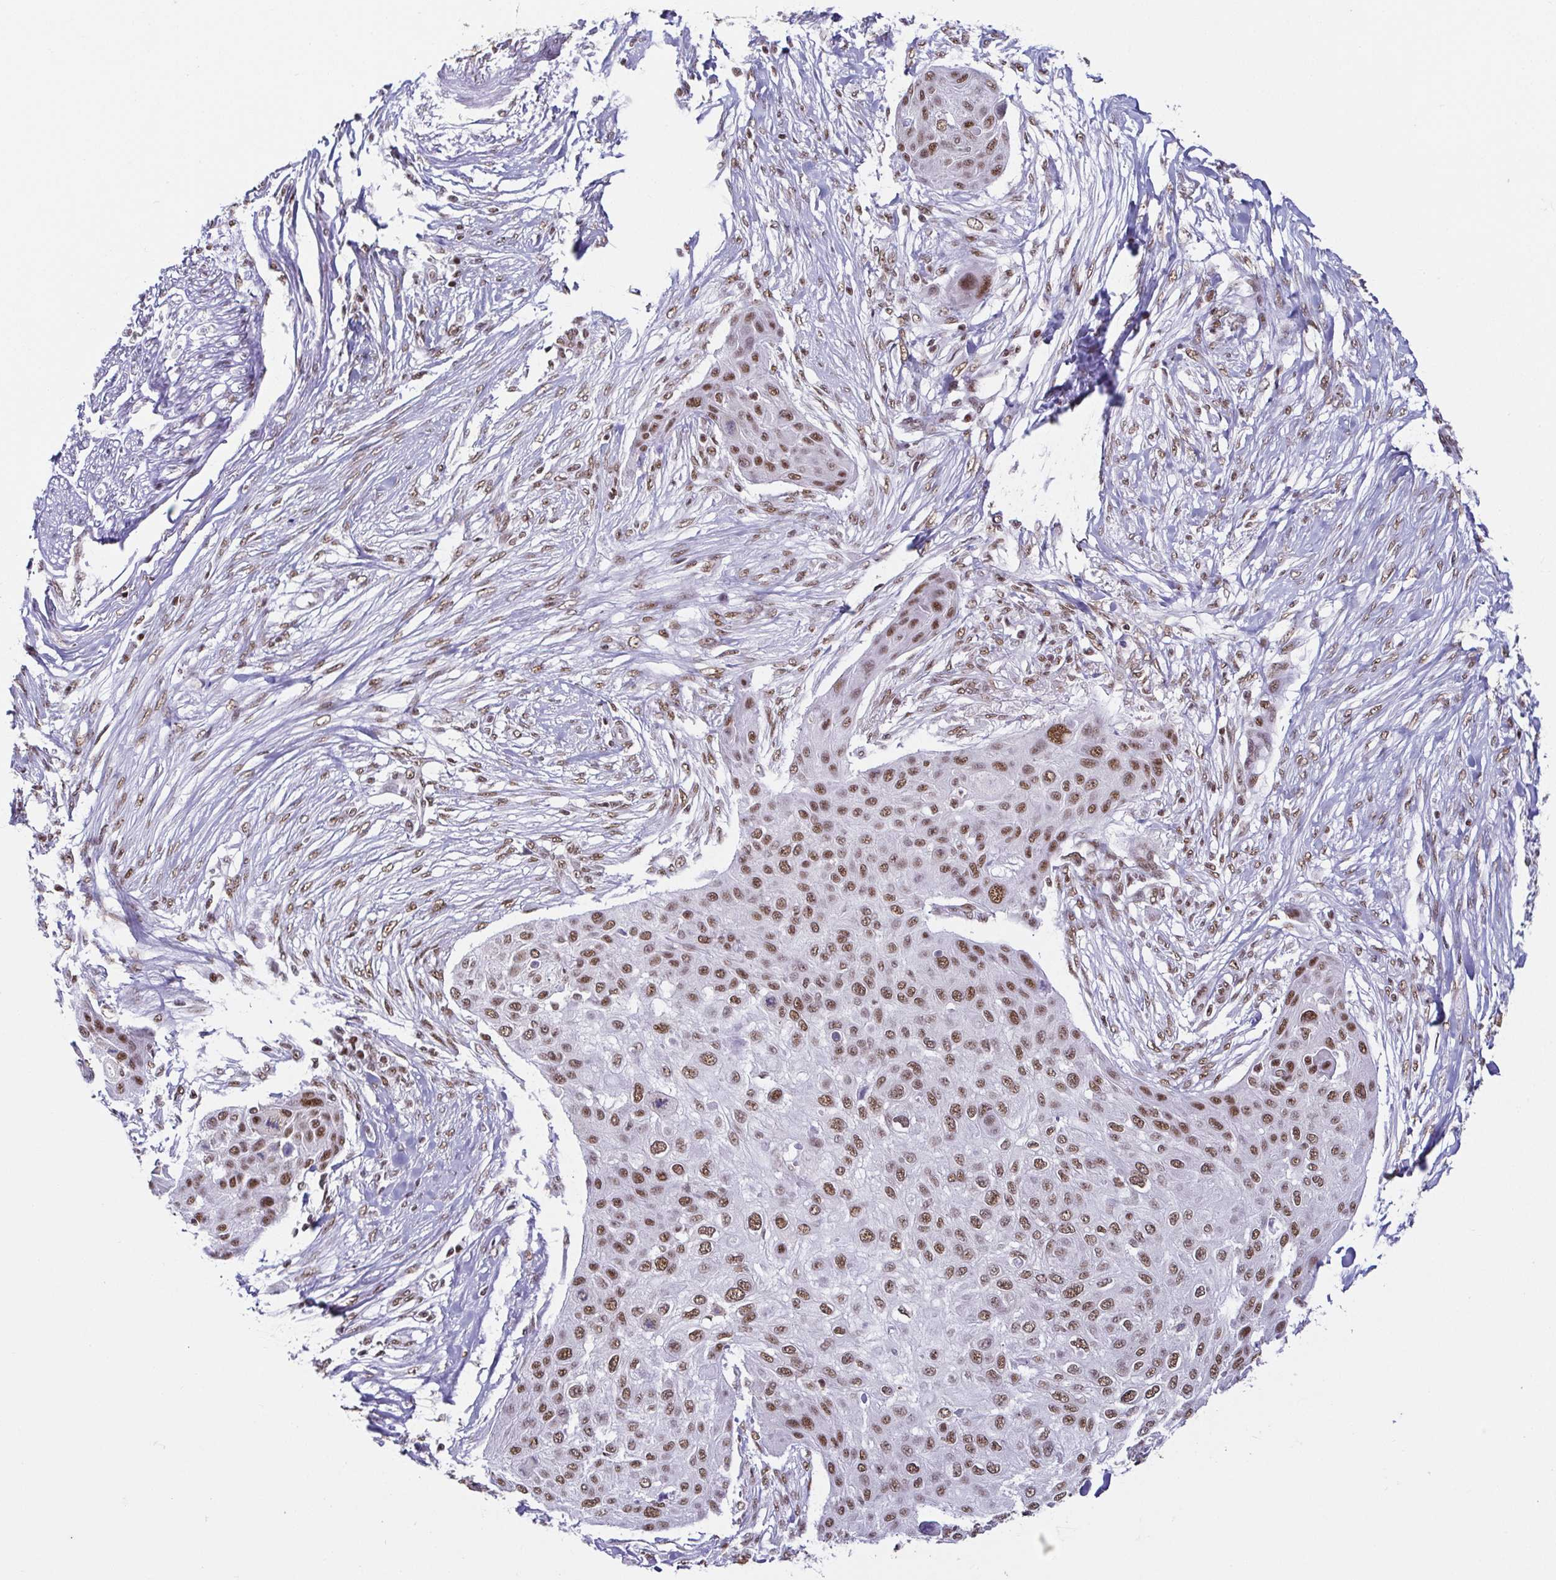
{"staining": {"intensity": "moderate", "quantity": ">75%", "location": "nuclear"}, "tissue": "skin cancer", "cell_type": "Tumor cells", "image_type": "cancer", "snomed": [{"axis": "morphology", "description": "Squamous cell carcinoma, NOS"}, {"axis": "topography", "description": "Skin"}], "caption": "DAB immunohistochemical staining of human skin squamous cell carcinoma demonstrates moderate nuclear protein staining in approximately >75% of tumor cells. (IHC, brightfield microscopy, high magnification).", "gene": "EWSR1", "patient": {"sex": "female", "age": 87}}